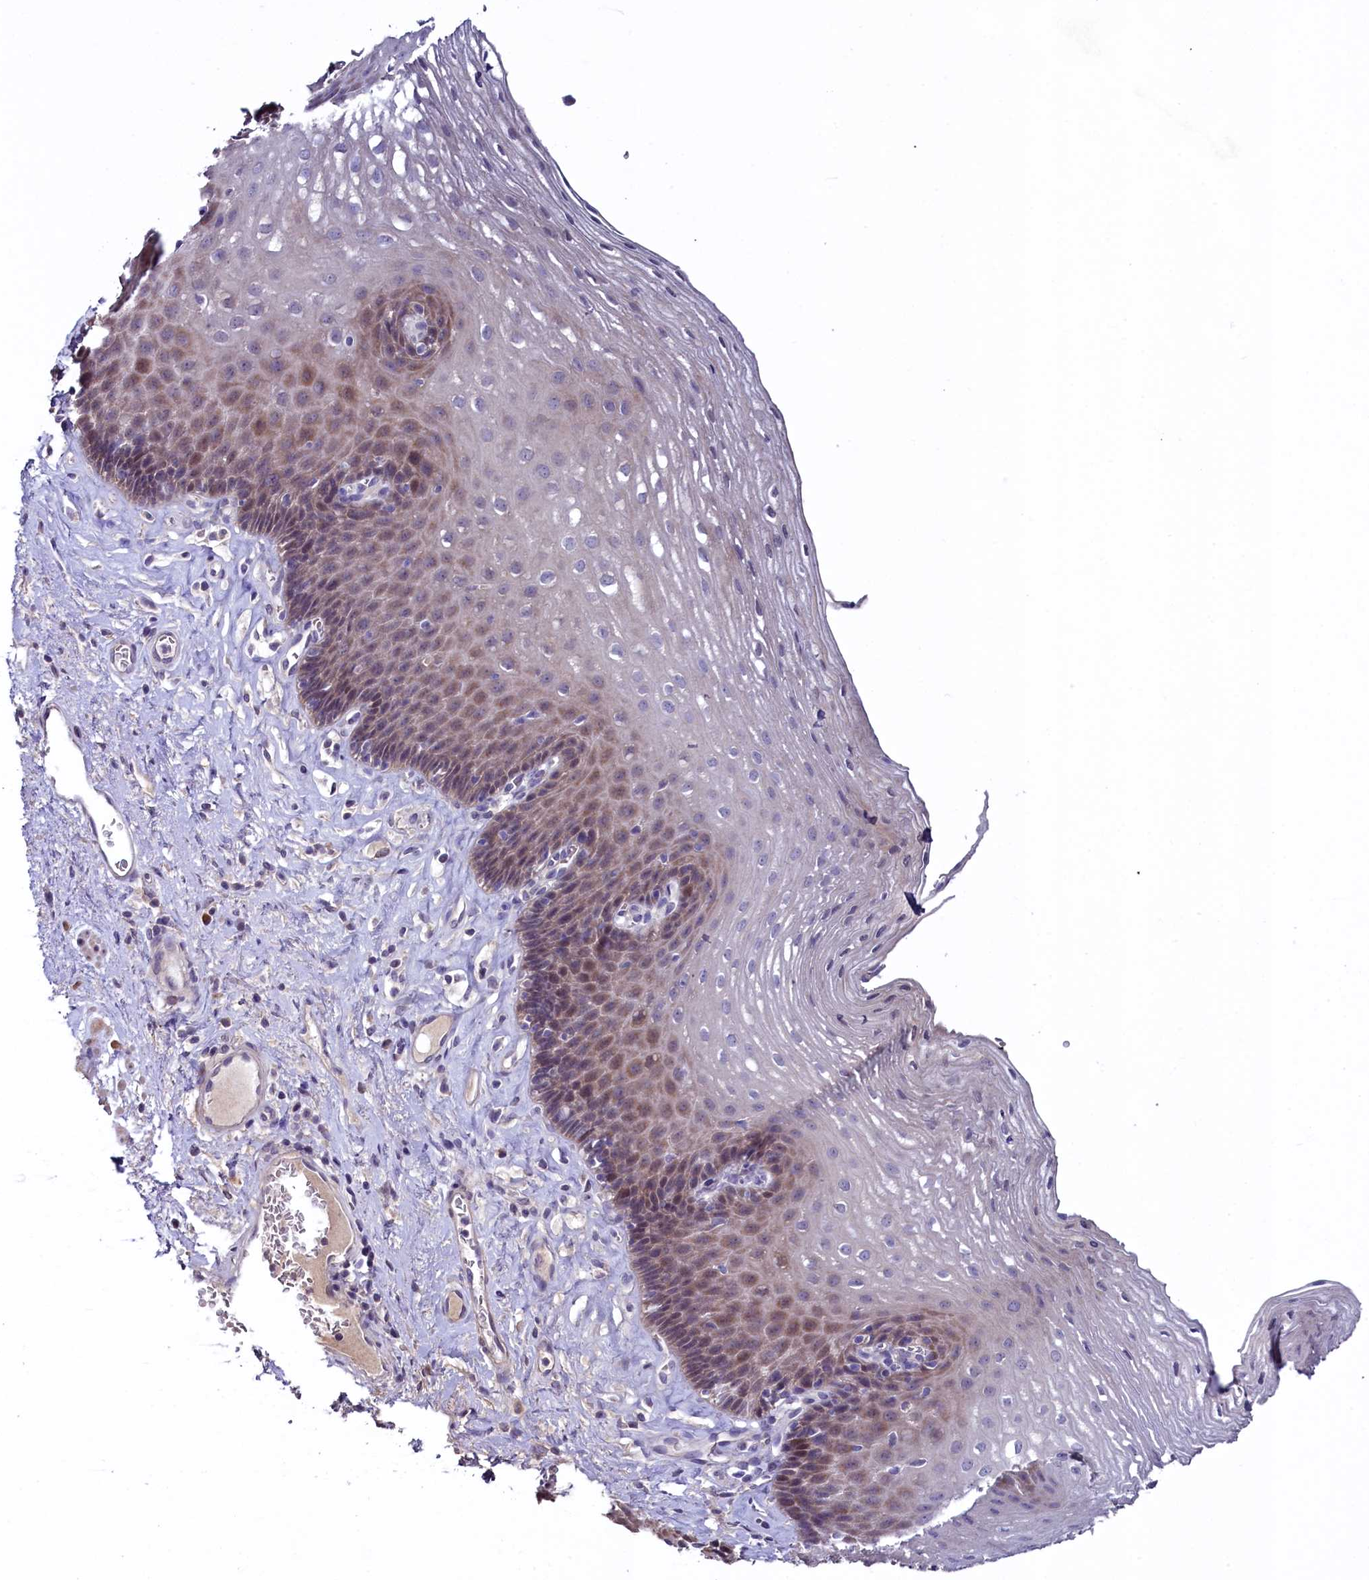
{"staining": {"intensity": "moderate", "quantity": "25%-75%", "location": "cytoplasmic/membranous,nuclear"}, "tissue": "esophagus", "cell_type": "Squamous epithelial cells", "image_type": "normal", "snomed": [{"axis": "morphology", "description": "Normal tissue, NOS"}, {"axis": "topography", "description": "Esophagus"}], "caption": "The immunohistochemical stain labels moderate cytoplasmic/membranous,nuclear staining in squamous epithelial cells of benign esophagus.", "gene": "SLC39A6", "patient": {"sex": "female", "age": 66}}